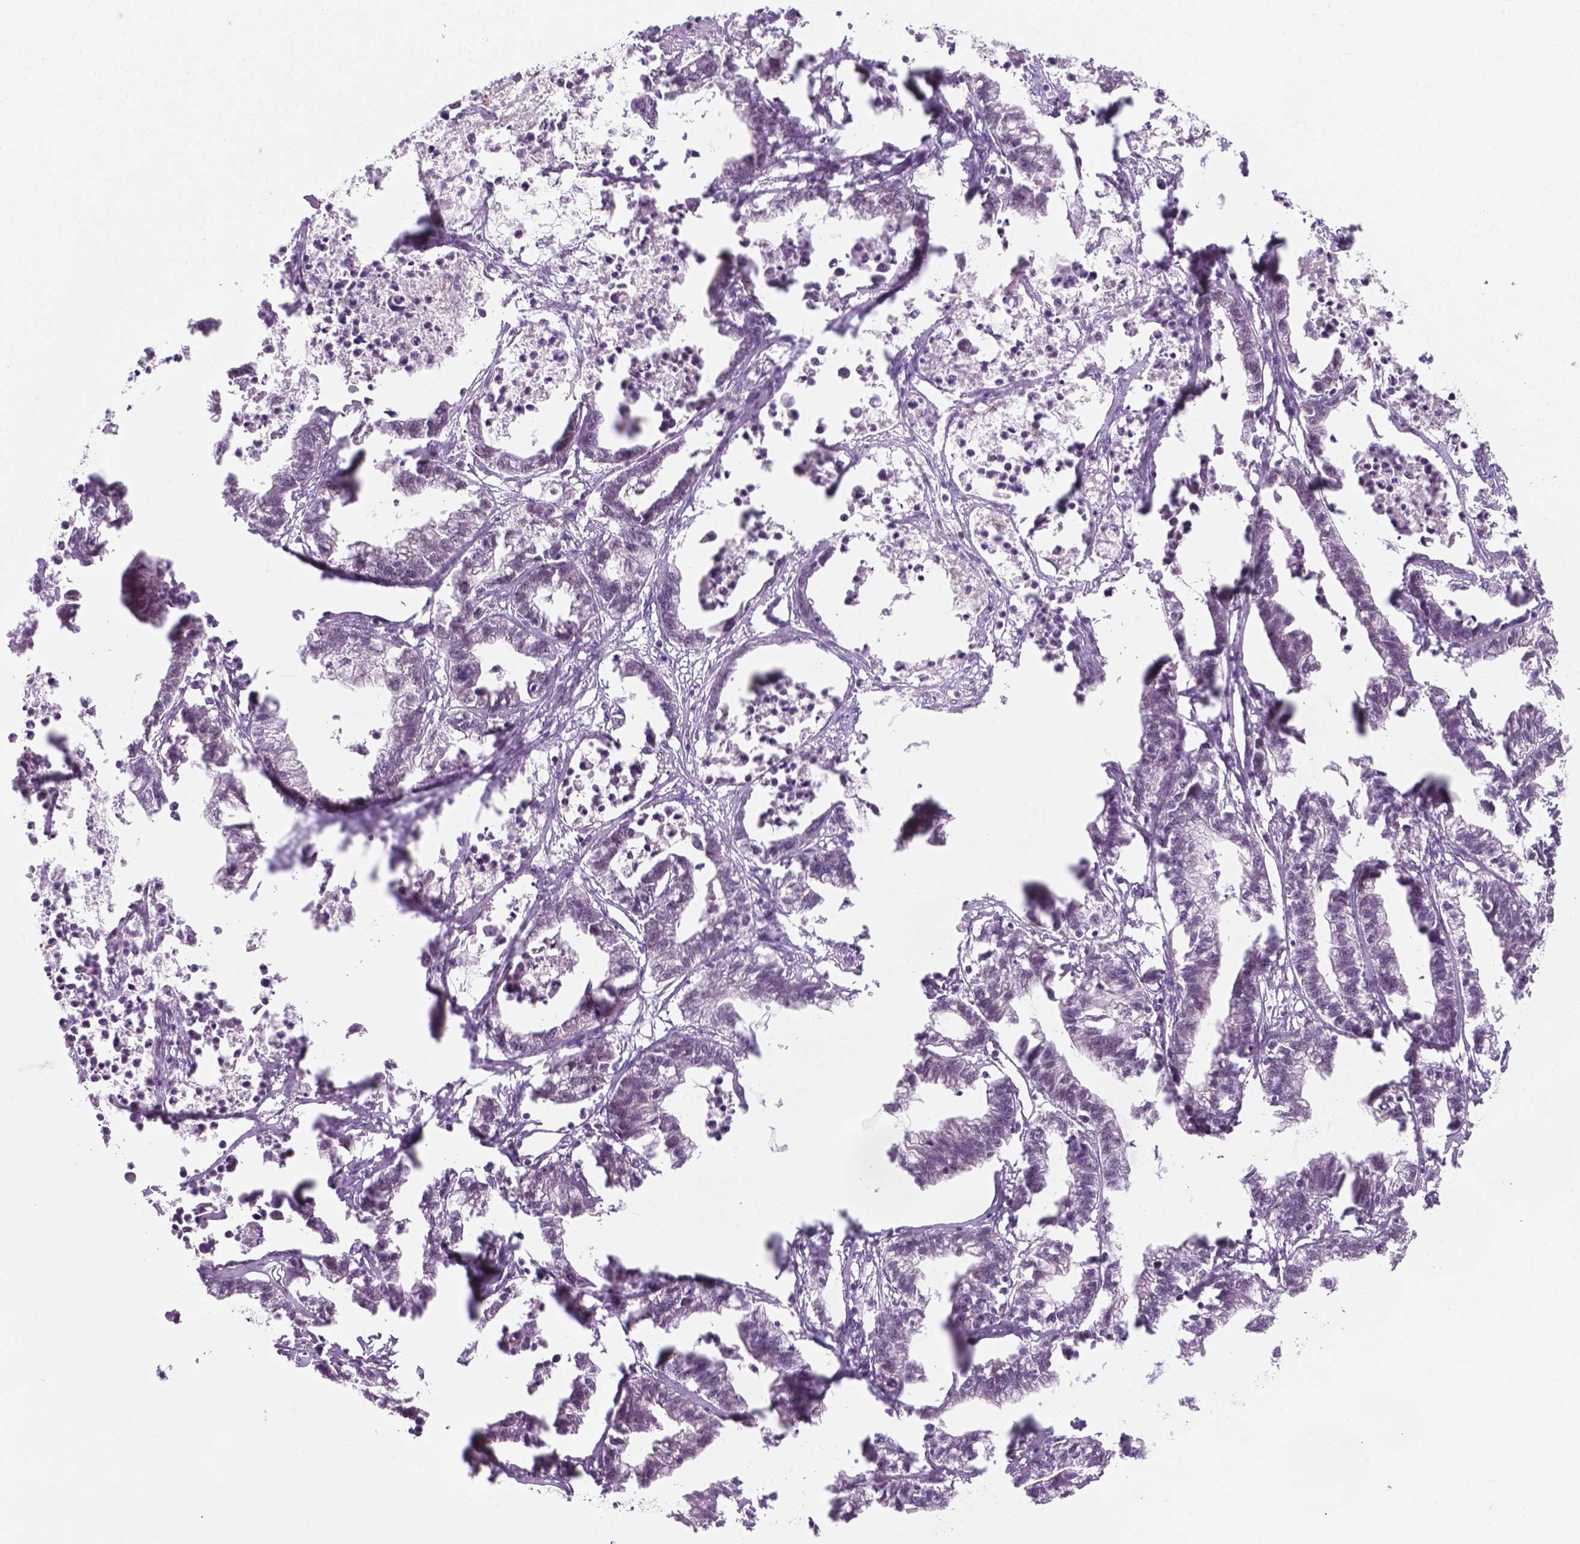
{"staining": {"intensity": "negative", "quantity": "none", "location": "none"}, "tissue": "stomach cancer", "cell_type": "Tumor cells", "image_type": "cancer", "snomed": [{"axis": "morphology", "description": "Adenocarcinoma, NOS"}, {"axis": "topography", "description": "Stomach"}], "caption": "Photomicrograph shows no protein staining in tumor cells of stomach cancer (adenocarcinoma) tissue. (Brightfield microscopy of DAB (3,3'-diaminobenzidine) IHC at high magnification).", "gene": "PHAX", "patient": {"sex": "male", "age": 83}}